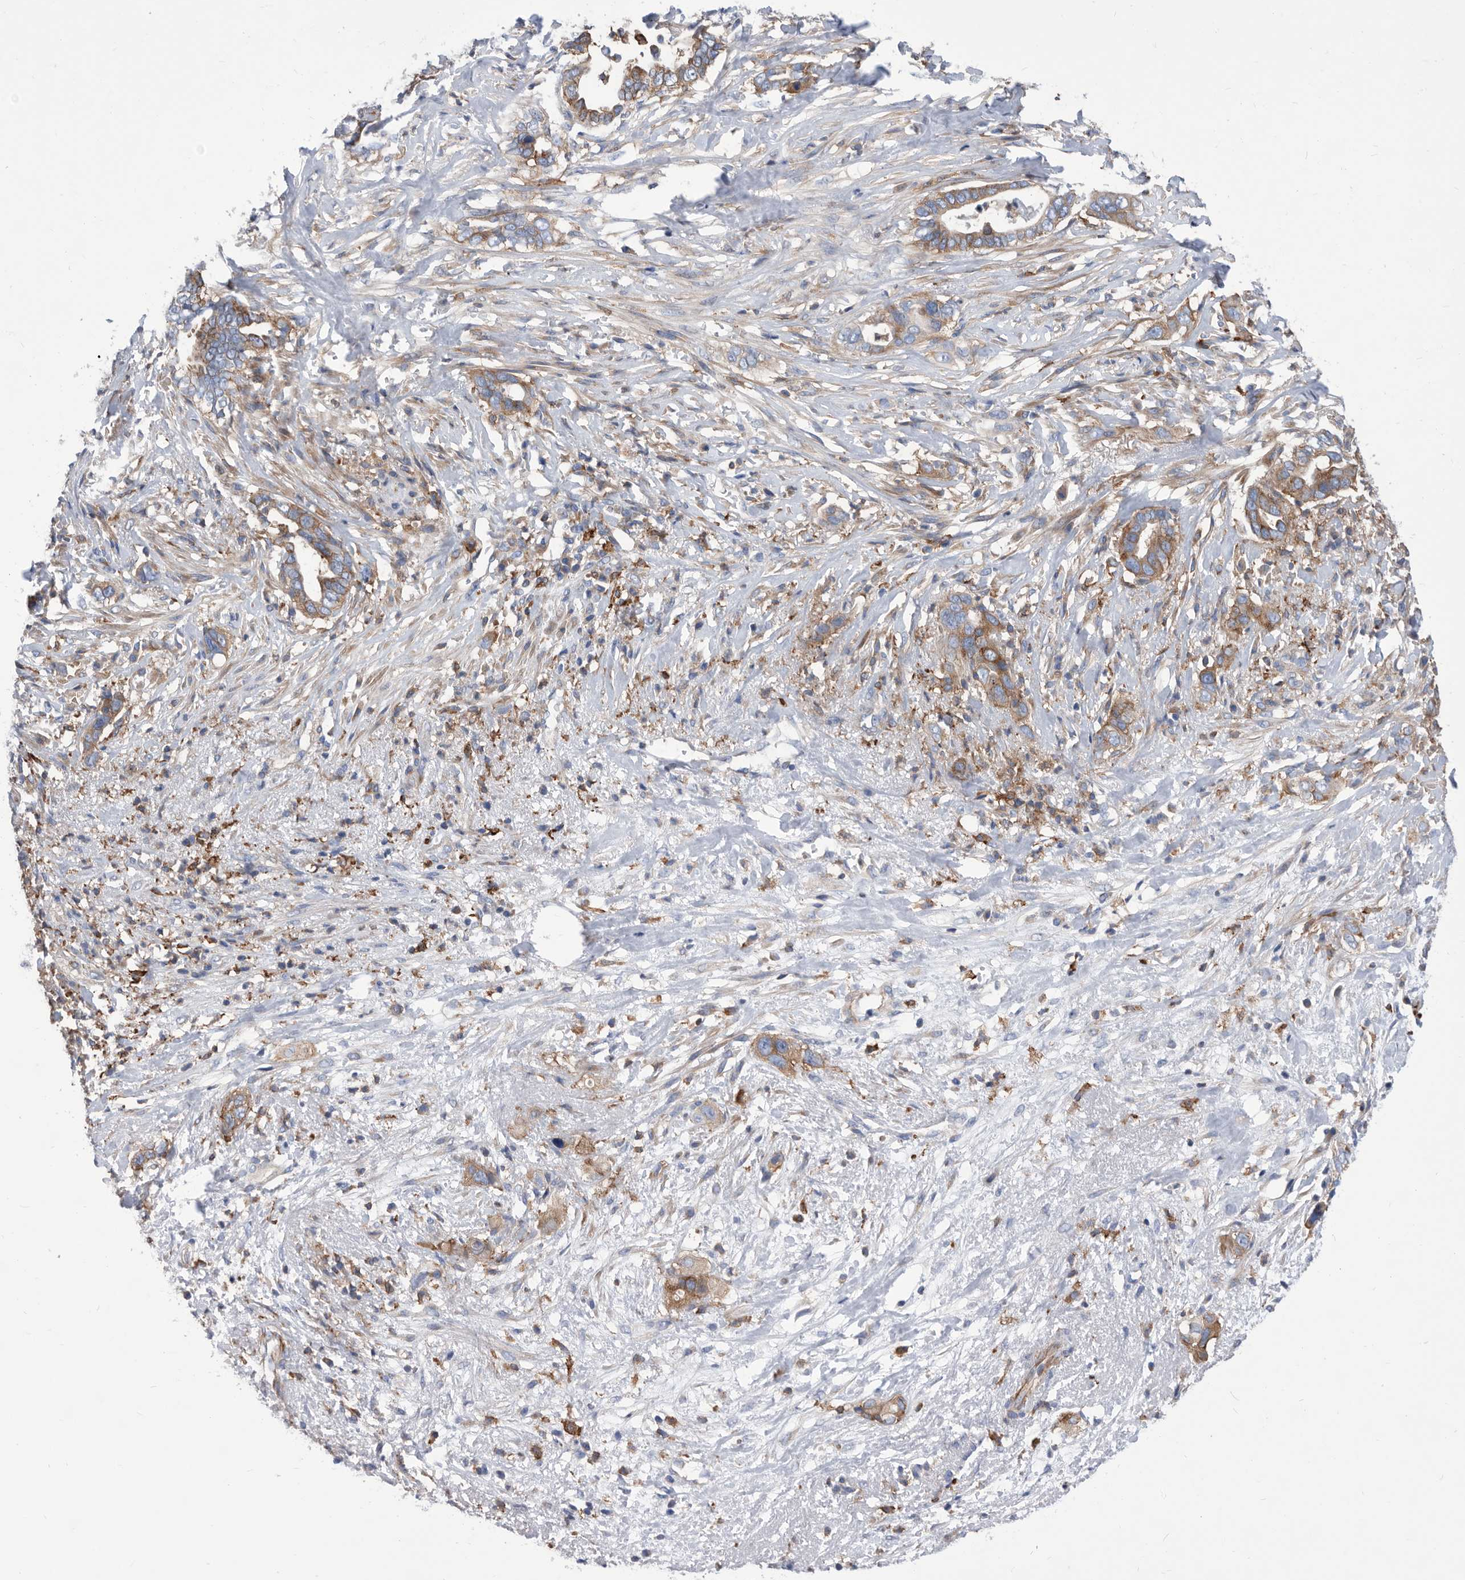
{"staining": {"intensity": "moderate", "quantity": ">75%", "location": "cytoplasmic/membranous"}, "tissue": "liver cancer", "cell_type": "Tumor cells", "image_type": "cancer", "snomed": [{"axis": "morphology", "description": "Cholangiocarcinoma"}, {"axis": "topography", "description": "Liver"}], "caption": "This is an image of immunohistochemistry (IHC) staining of liver cancer, which shows moderate expression in the cytoplasmic/membranous of tumor cells.", "gene": "SMG7", "patient": {"sex": "female", "age": 79}}